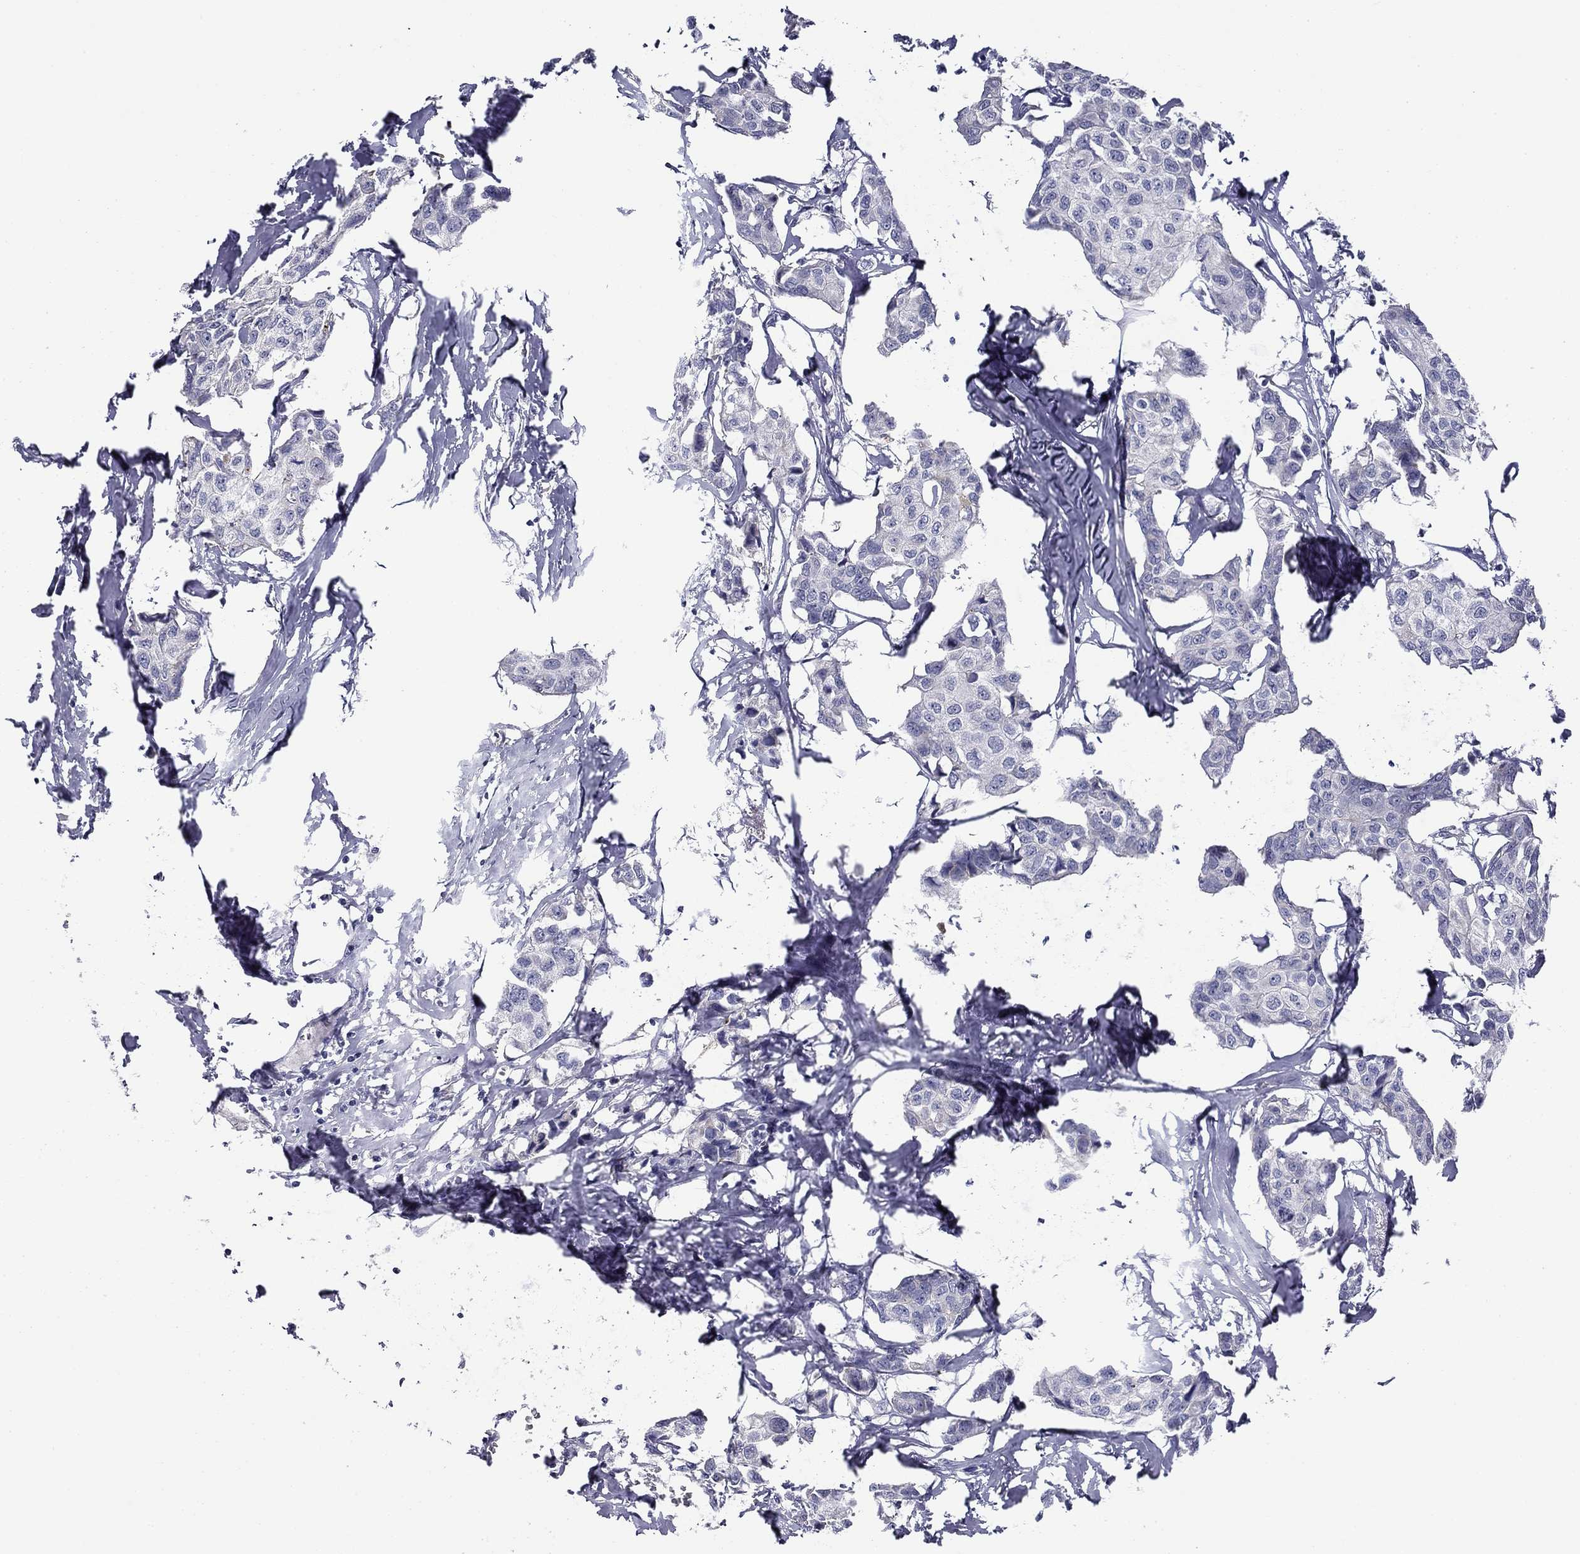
{"staining": {"intensity": "negative", "quantity": "none", "location": "none"}, "tissue": "breast cancer", "cell_type": "Tumor cells", "image_type": "cancer", "snomed": [{"axis": "morphology", "description": "Duct carcinoma"}, {"axis": "topography", "description": "Breast"}], "caption": "Immunohistochemical staining of human breast infiltrating ductal carcinoma reveals no significant staining in tumor cells. Brightfield microscopy of immunohistochemistry stained with DAB (brown) and hematoxylin (blue), captured at high magnification.", "gene": "SPATA7", "patient": {"sex": "female", "age": 80}}